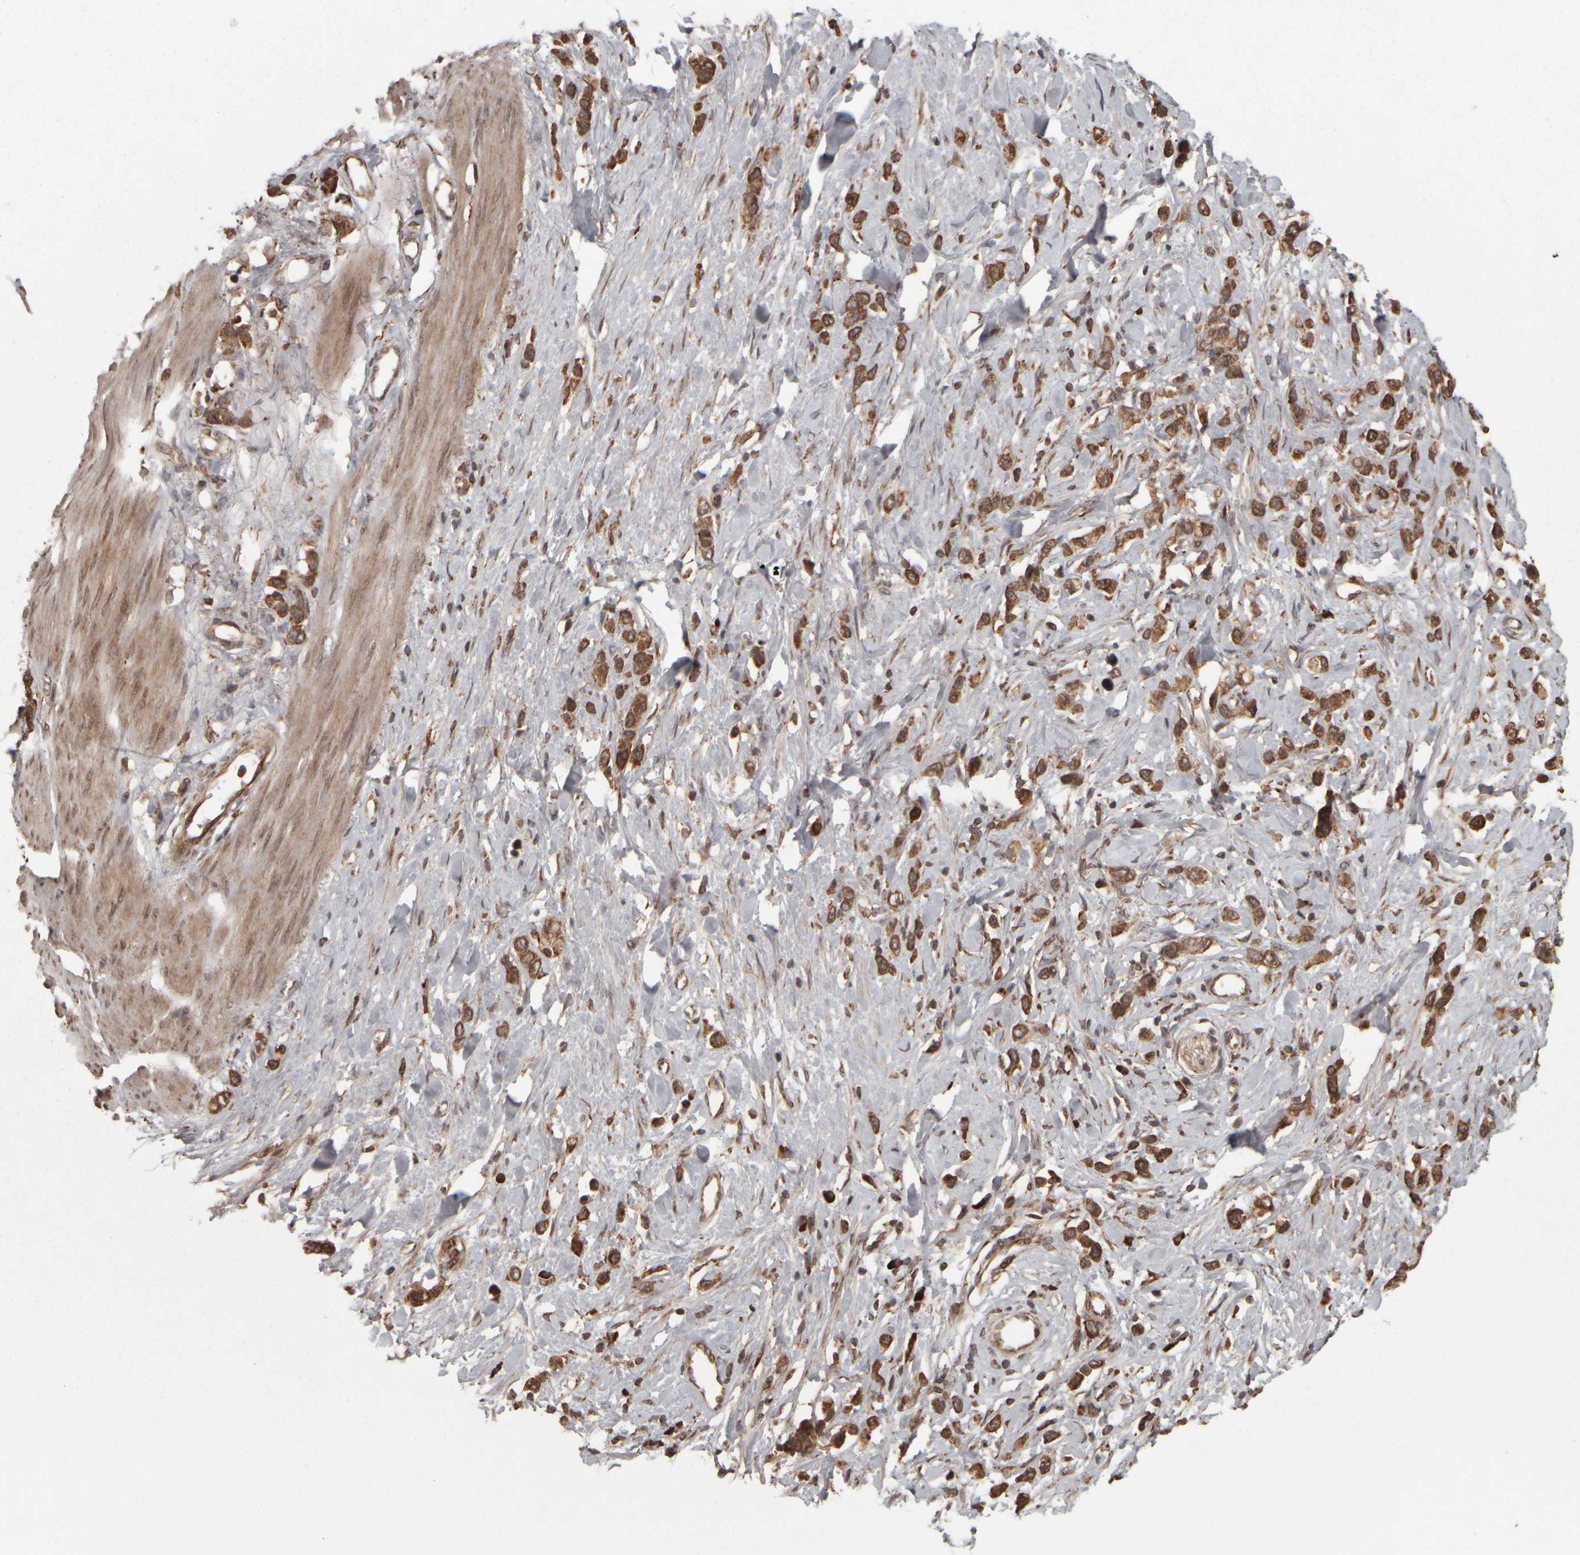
{"staining": {"intensity": "moderate", "quantity": ">75%", "location": "cytoplasmic/membranous"}, "tissue": "stomach cancer", "cell_type": "Tumor cells", "image_type": "cancer", "snomed": [{"axis": "morphology", "description": "Adenocarcinoma, NOS"}, {"axis": "topography", "description": "Stomach"}], "caption": "Tumor cells exhibit moderate cytoplasmic/membranous expression in approximately >75% of cells in stomach cancer (adenocarcinoma).", "gene": "AGBL3", "patient": {"sex": "female", "age": 65}}